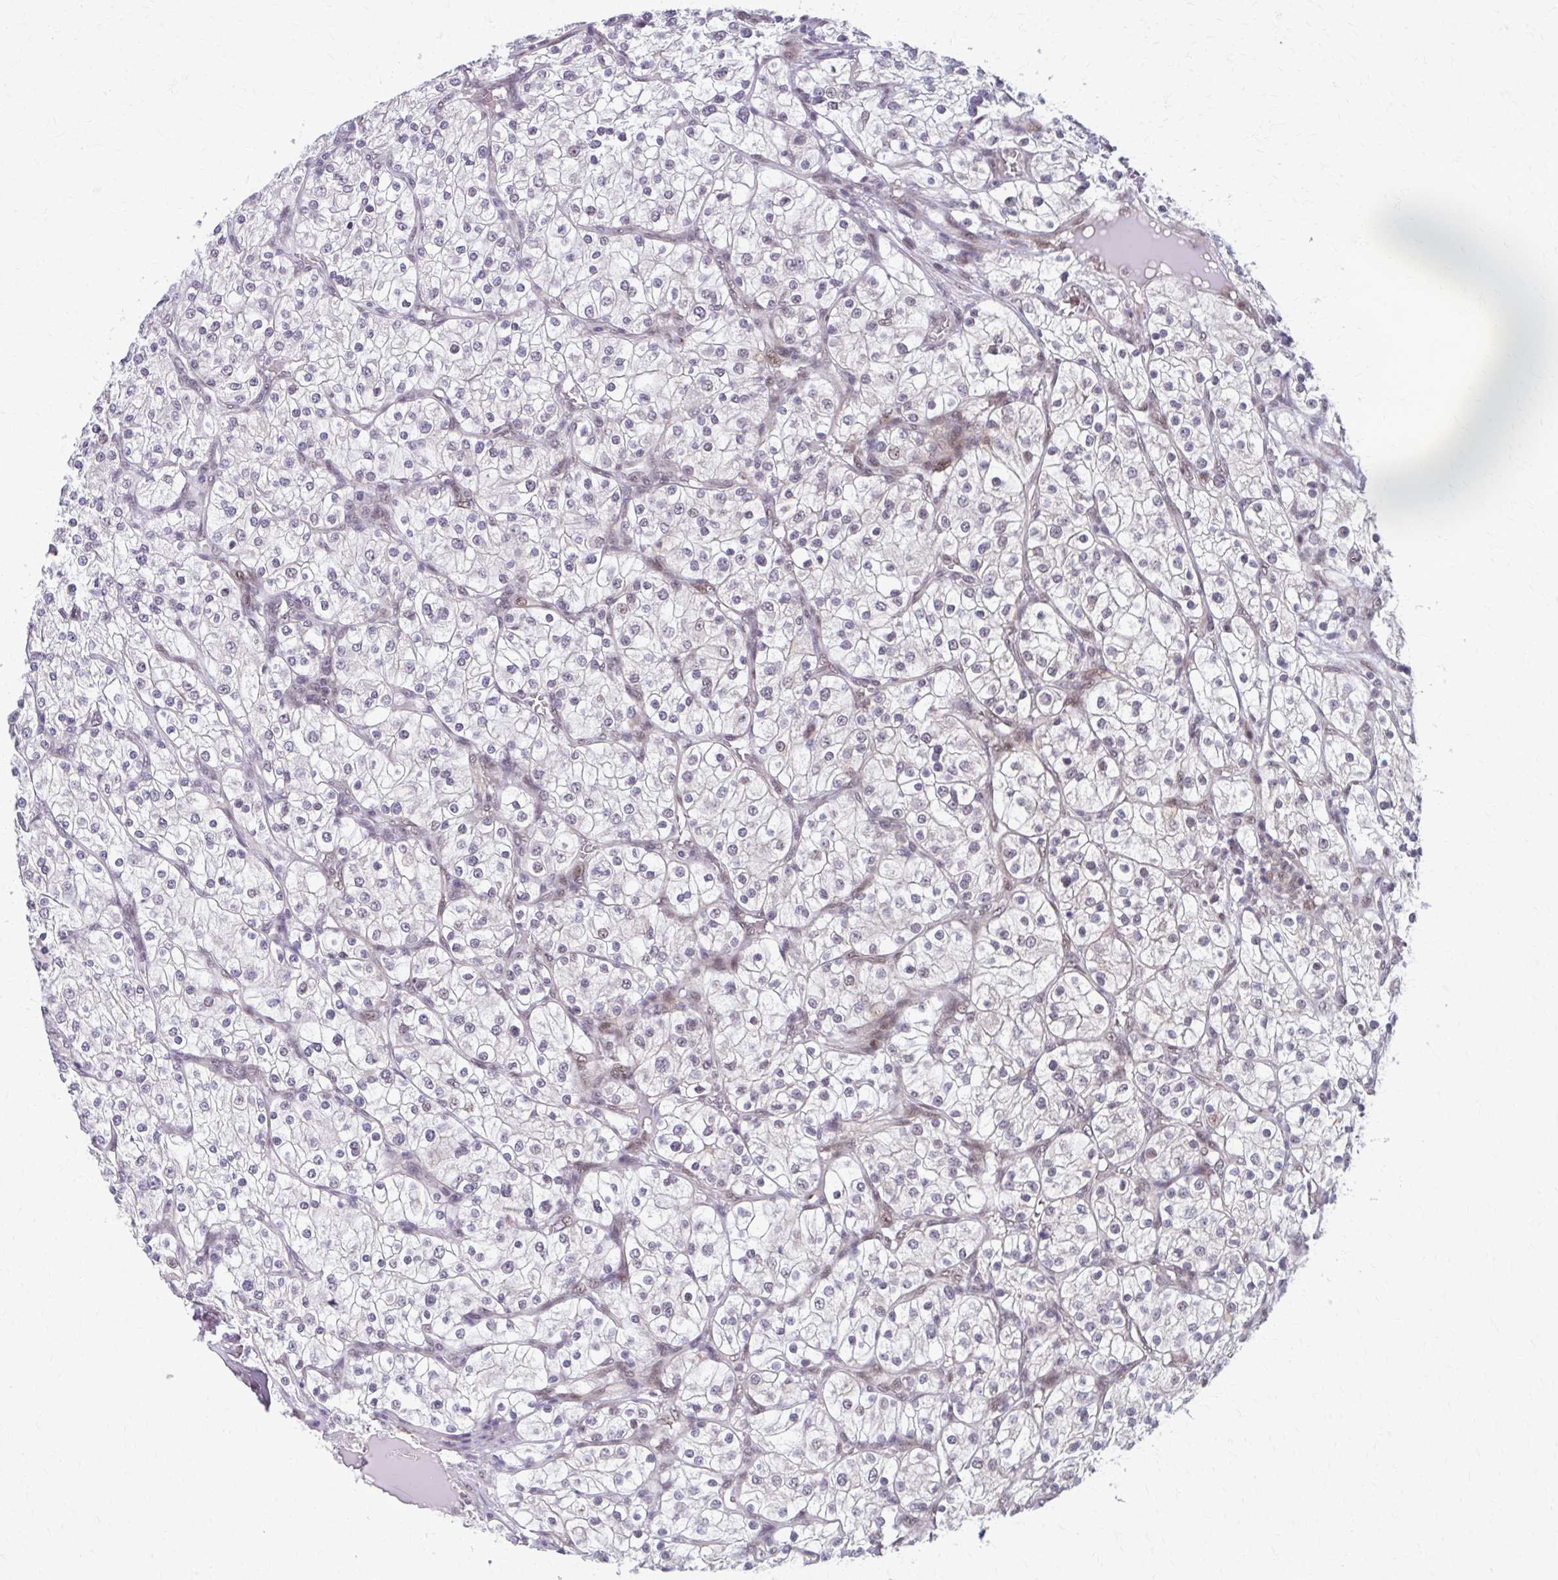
{"staining": {"intensity": "negative", "quantity": "none", "location": "none"}, "tissue": "renal cancer", "cell_type": "Tumor cells", "image_type": "cancer", "snomed": [{"axis": "morphology", "description": "Adenocarcinoma, NOS"}, {"axis": "topography", "description": "Kidney"}], "caption": "DAB (3,3'-diaminobenzidine) immunohistochemical staining of renal cancer shows no significant expression in tumor cells.", "gene": "SETBP1", "patient": {"sex": "male", "age": 80}}